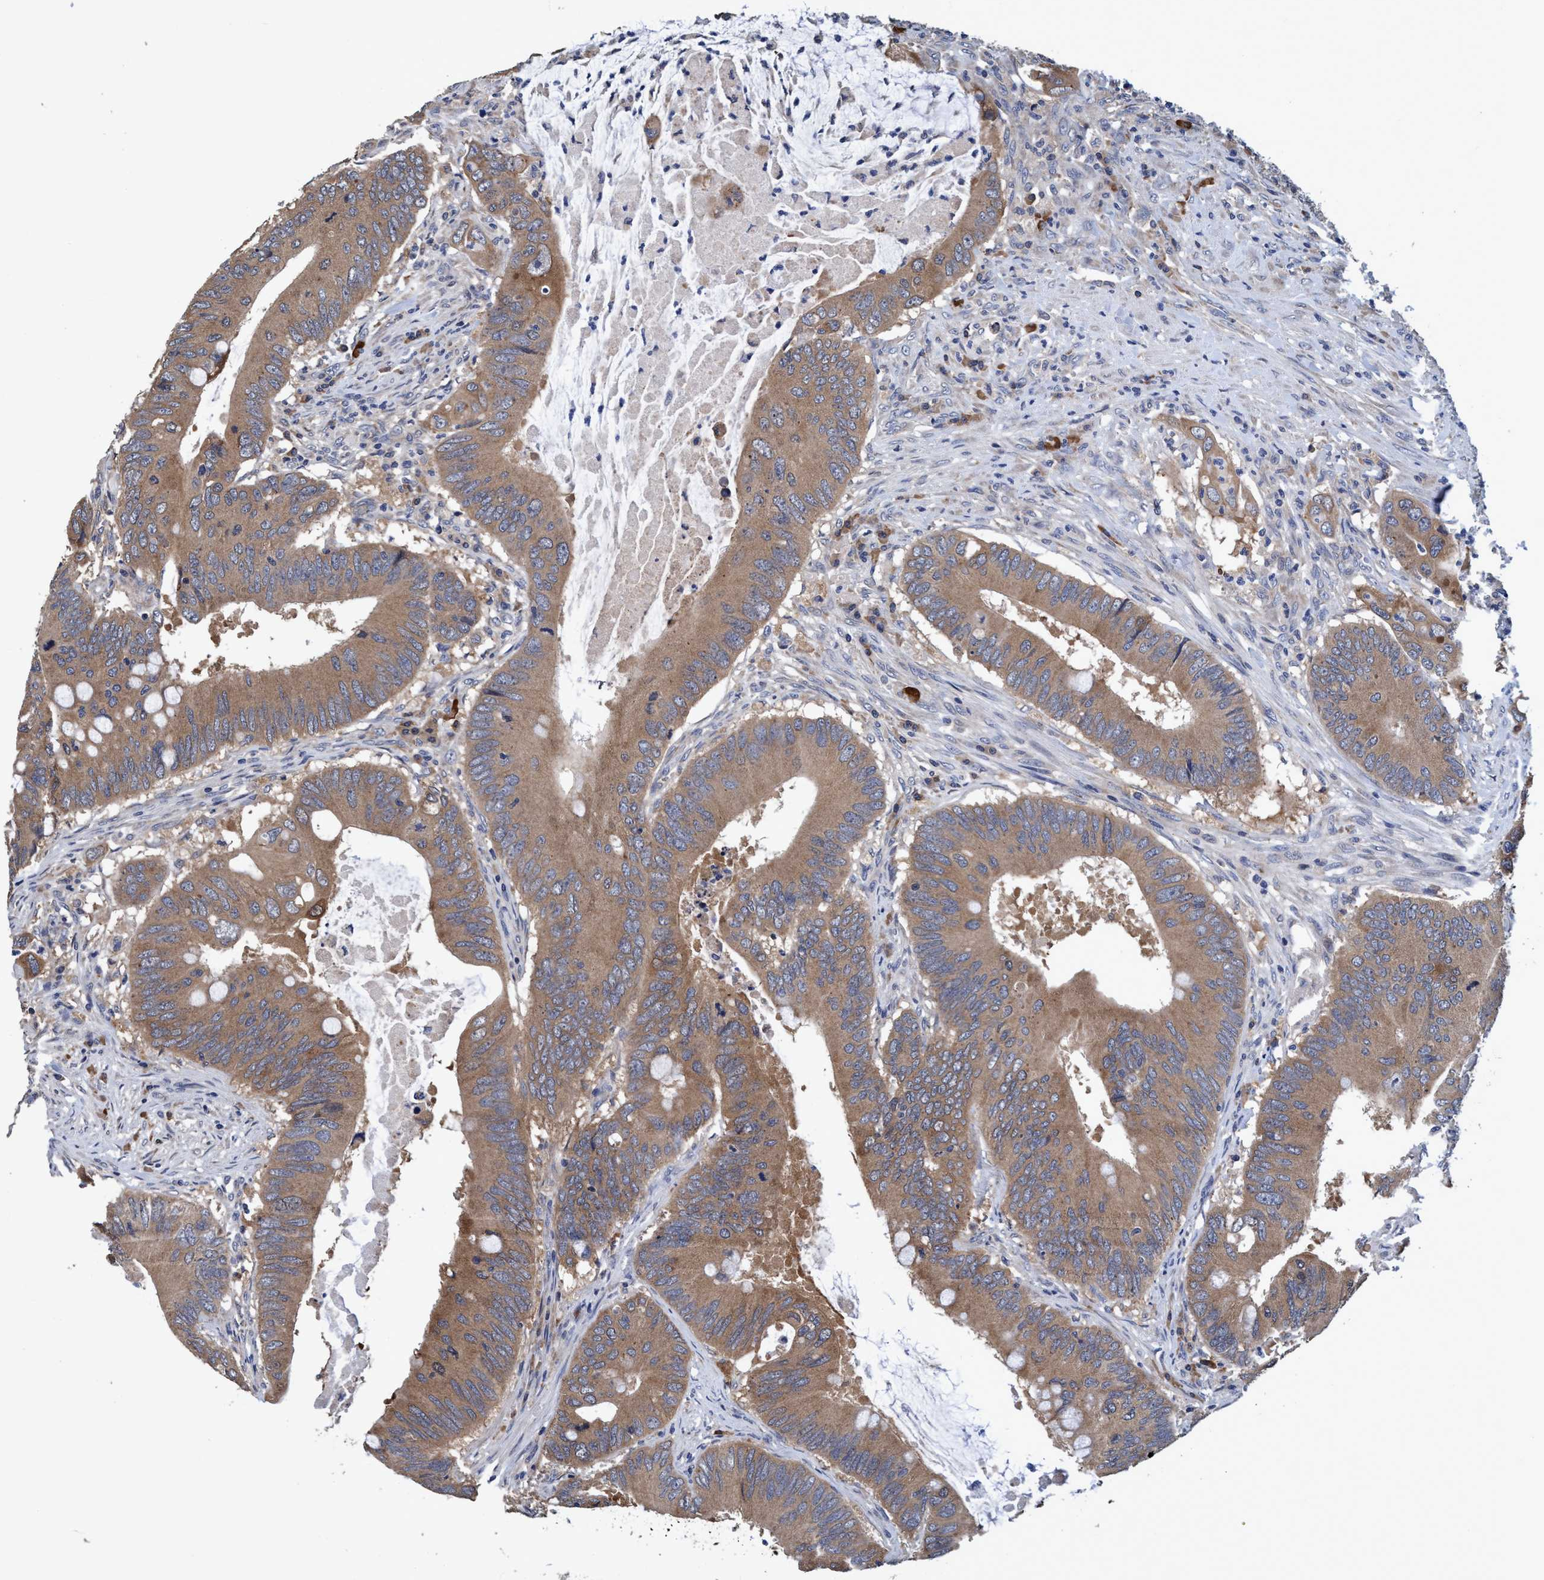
{"staining": {"intensity": "moderate", "quantity": ">75%", "location": "cytoplasmic/membranous"}, "tissue": "colorectal cancer", "cell_type": "Tumor cells", "image_type": "cancer", "snomed": [{"axis": "morphology", "description": "Adenocarcinoma, NOS"}, {"axis": "topography", "description": "Colon"}], "caption": "The image displays a brown stain indicating the presence of a protein in the cytoplasmic/membranous of tumor cells in colorectal cancer (adenocarcinoma). Nuclei are stained in blue.", "gene": "CALCOCO2", "patient": {"sex": "male", "age": 71}}